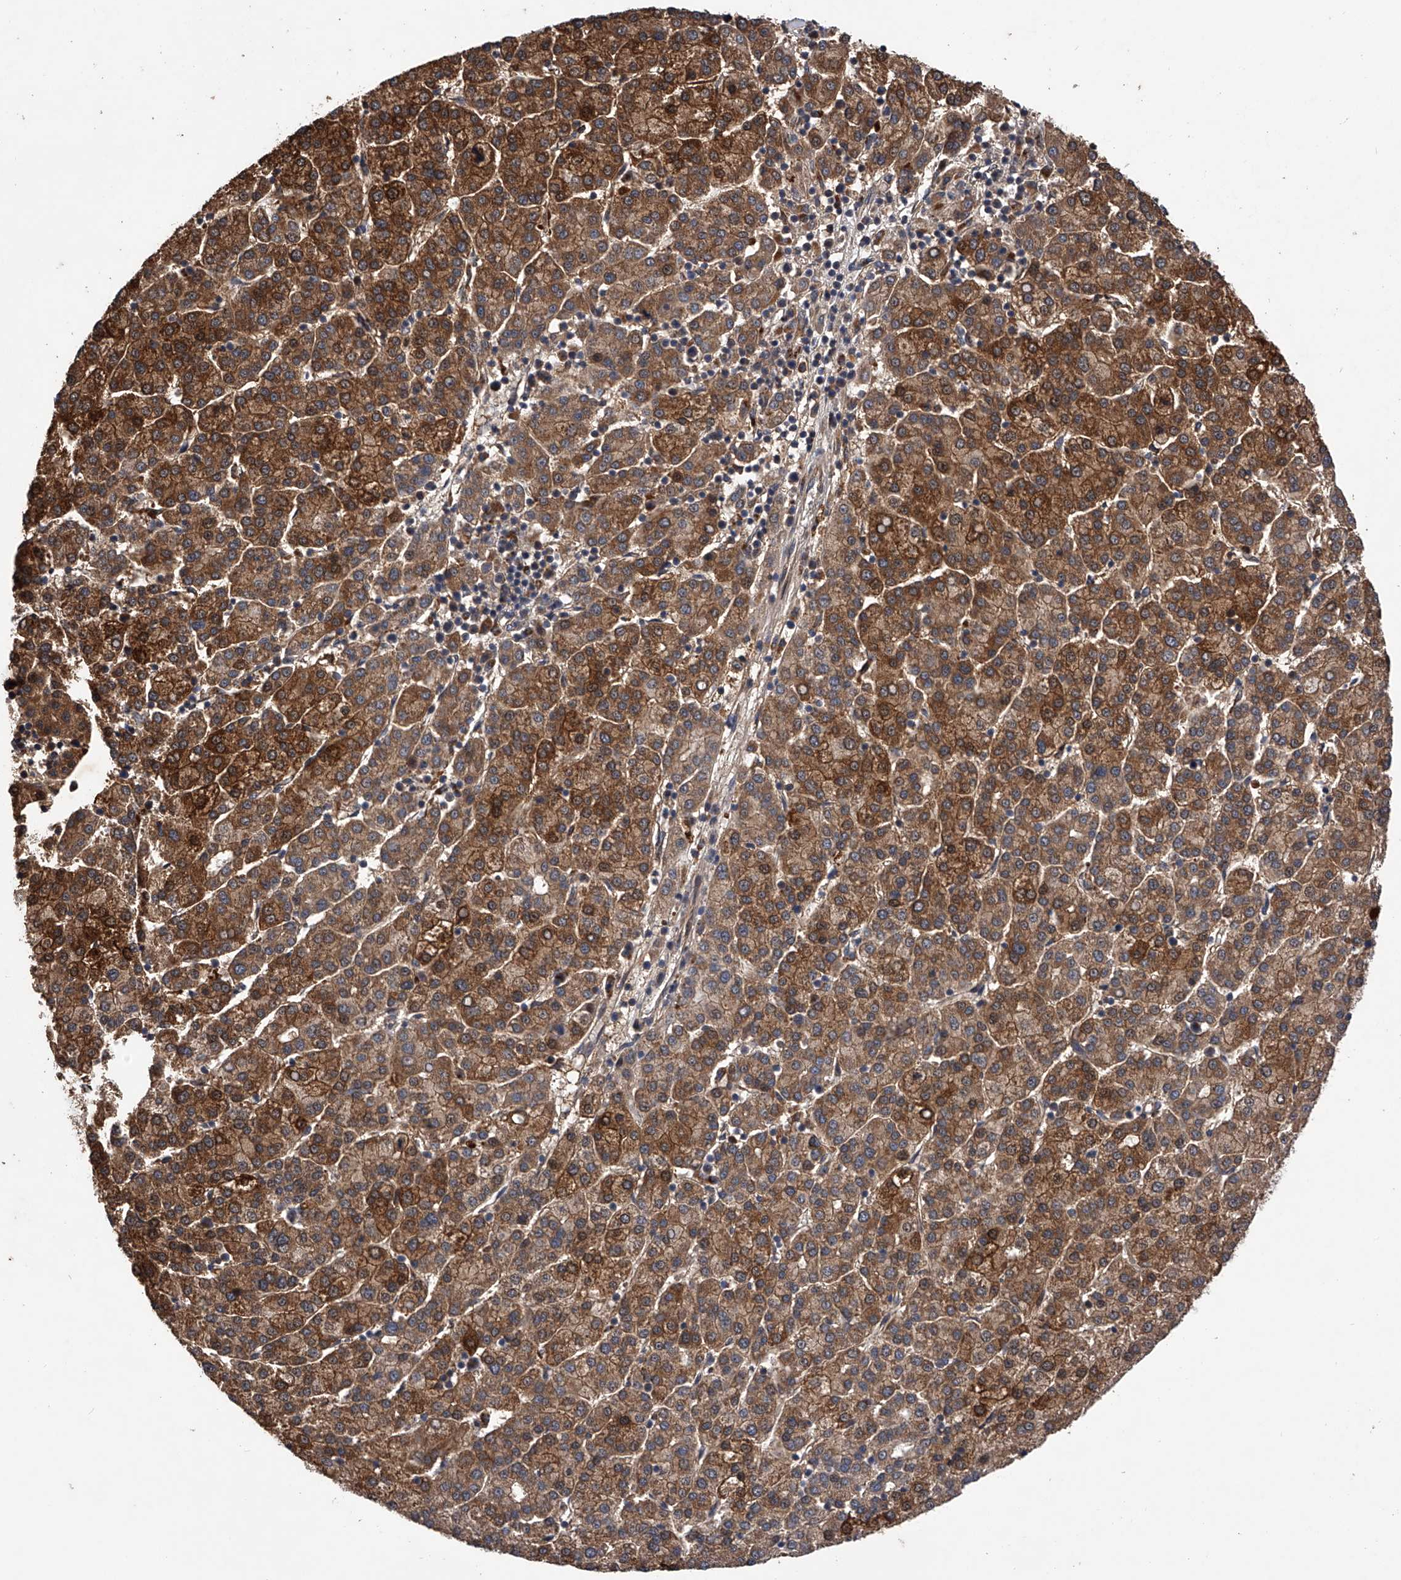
{"staining": {"intensity": "strong", "quantity": ">75%", "location": "cytoplasmic/membranous"}, "tissue": "liver cancer", "cell_type": "Tumor cells", "image_type": "cancer", "snomed": [{"axis": "morphology", "description": "Carcinoma, Hepatocellular, NOS"}, {"axis": "topography", "description": "Liver"}], "caption": "High-magnification brightfield microscopy of liver cancer (hepatocellular carcinoma) stained with DAB (3,3'-diaminobenzidine) (brown) and counterstained with hematoxylin (blue). tumor cells exhibit strong cytoplasmic/membranous positivity is present in approximately>75% of cells.", "gene": "MAP3K11", "patient": {"sex": "female", "age": 58}}